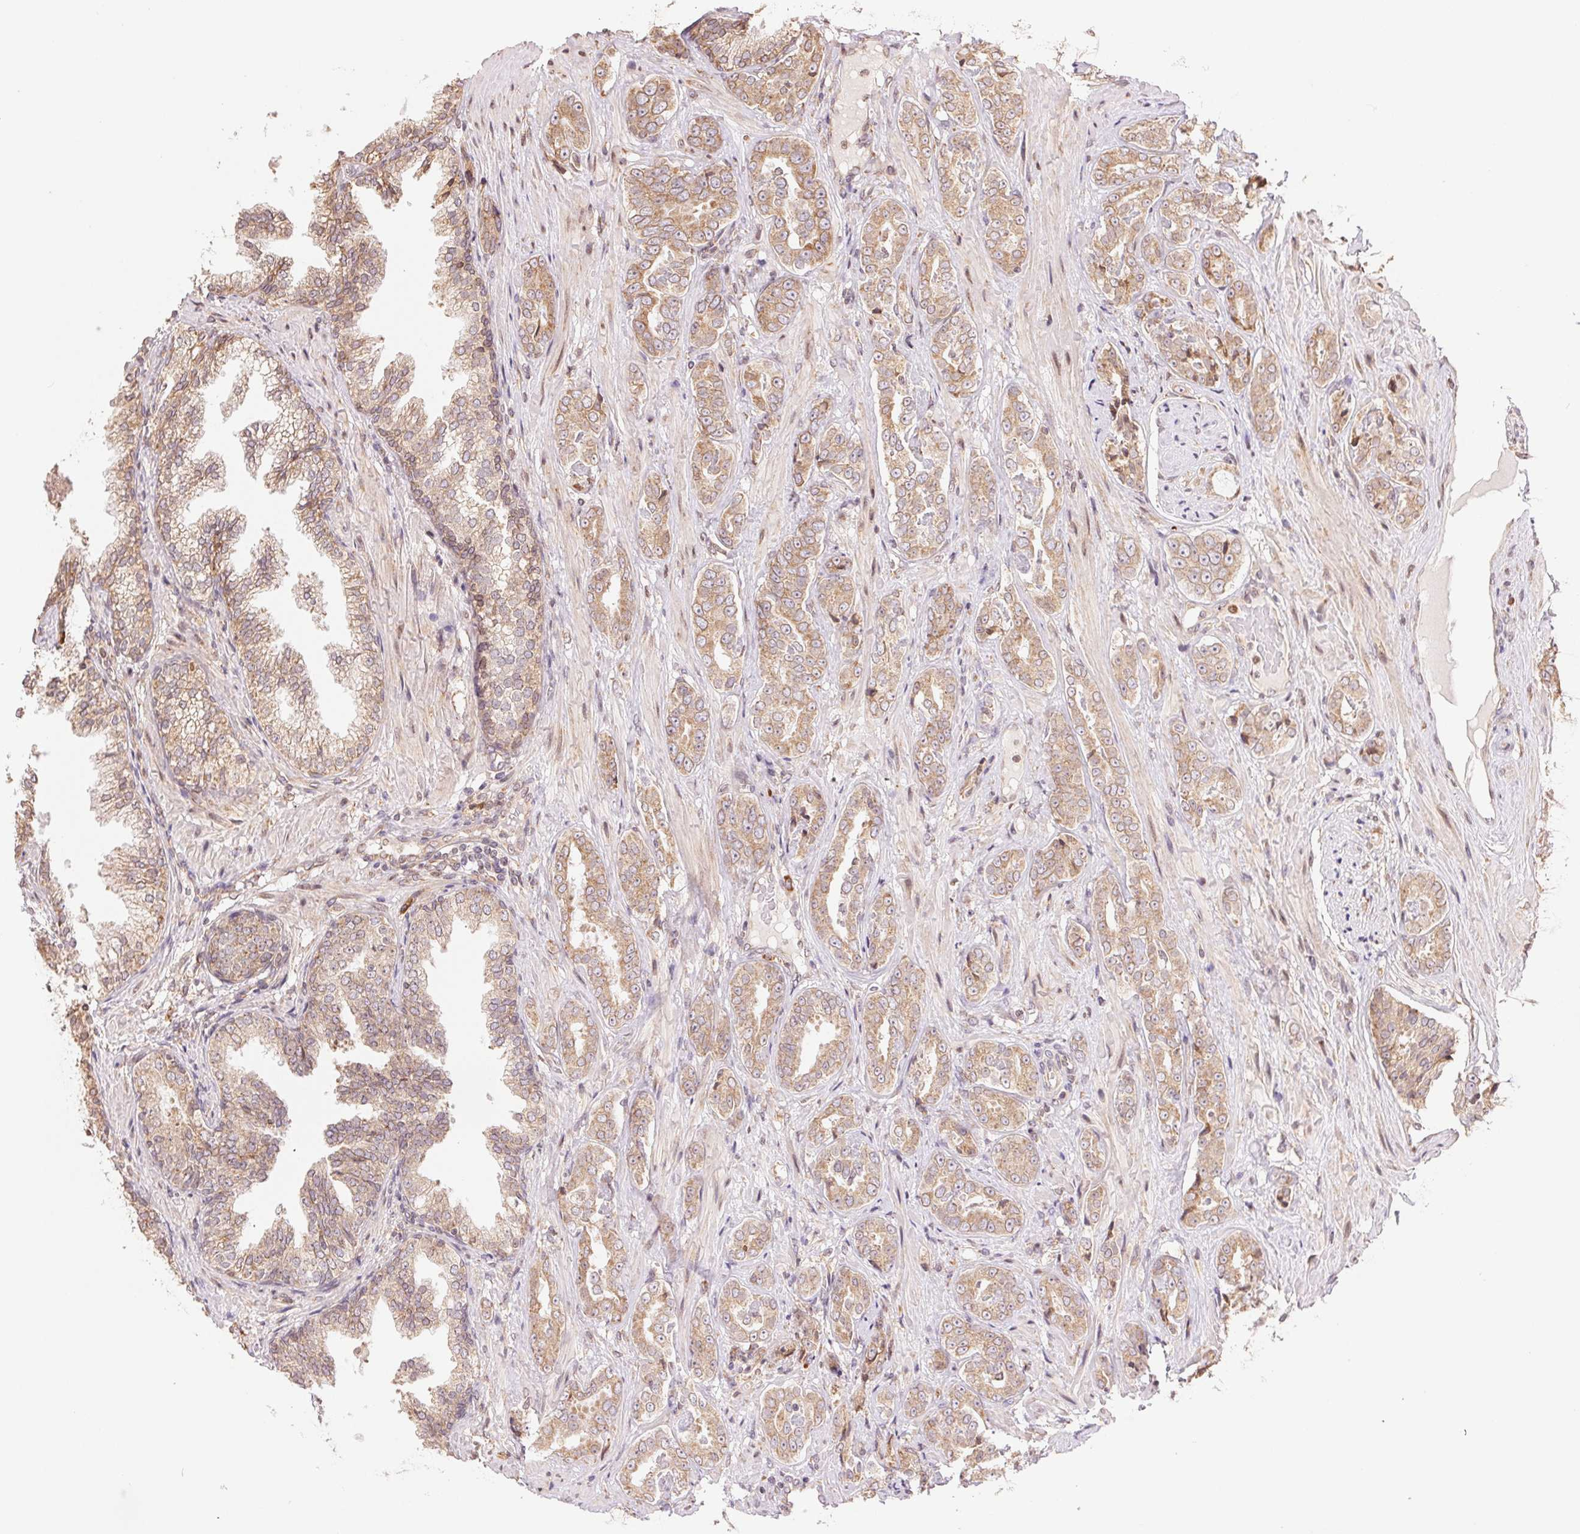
{"staining": {"intensity": "moderate", "quantity": ">75%", "location": "cytoplasmic/membranous"}, "tissue": "prostate cancer", "cell_type": "Tumor cells", "image_type": "cancer", "snomed": [{"axis": "morphology", "description": "Adenocarcinoma, High grade"}, {"axis": "topography", "description": "Prostate"}], "caption": "Immunohistochemistry (IHC) staining of high-grade adenocarcinoma (prostate), which displays medium levels of moderate cytoplasmic/membranous positivity in about >75% of tumor cells indicating moderate cytoplasmic/membranous protein staining. The staining was performed using DAB (brown) for protein detection and nuclei were counterstained in hematoxylin (blue).", "gene": "RPN1", "patient": {"sex": "male", "age": 71}}